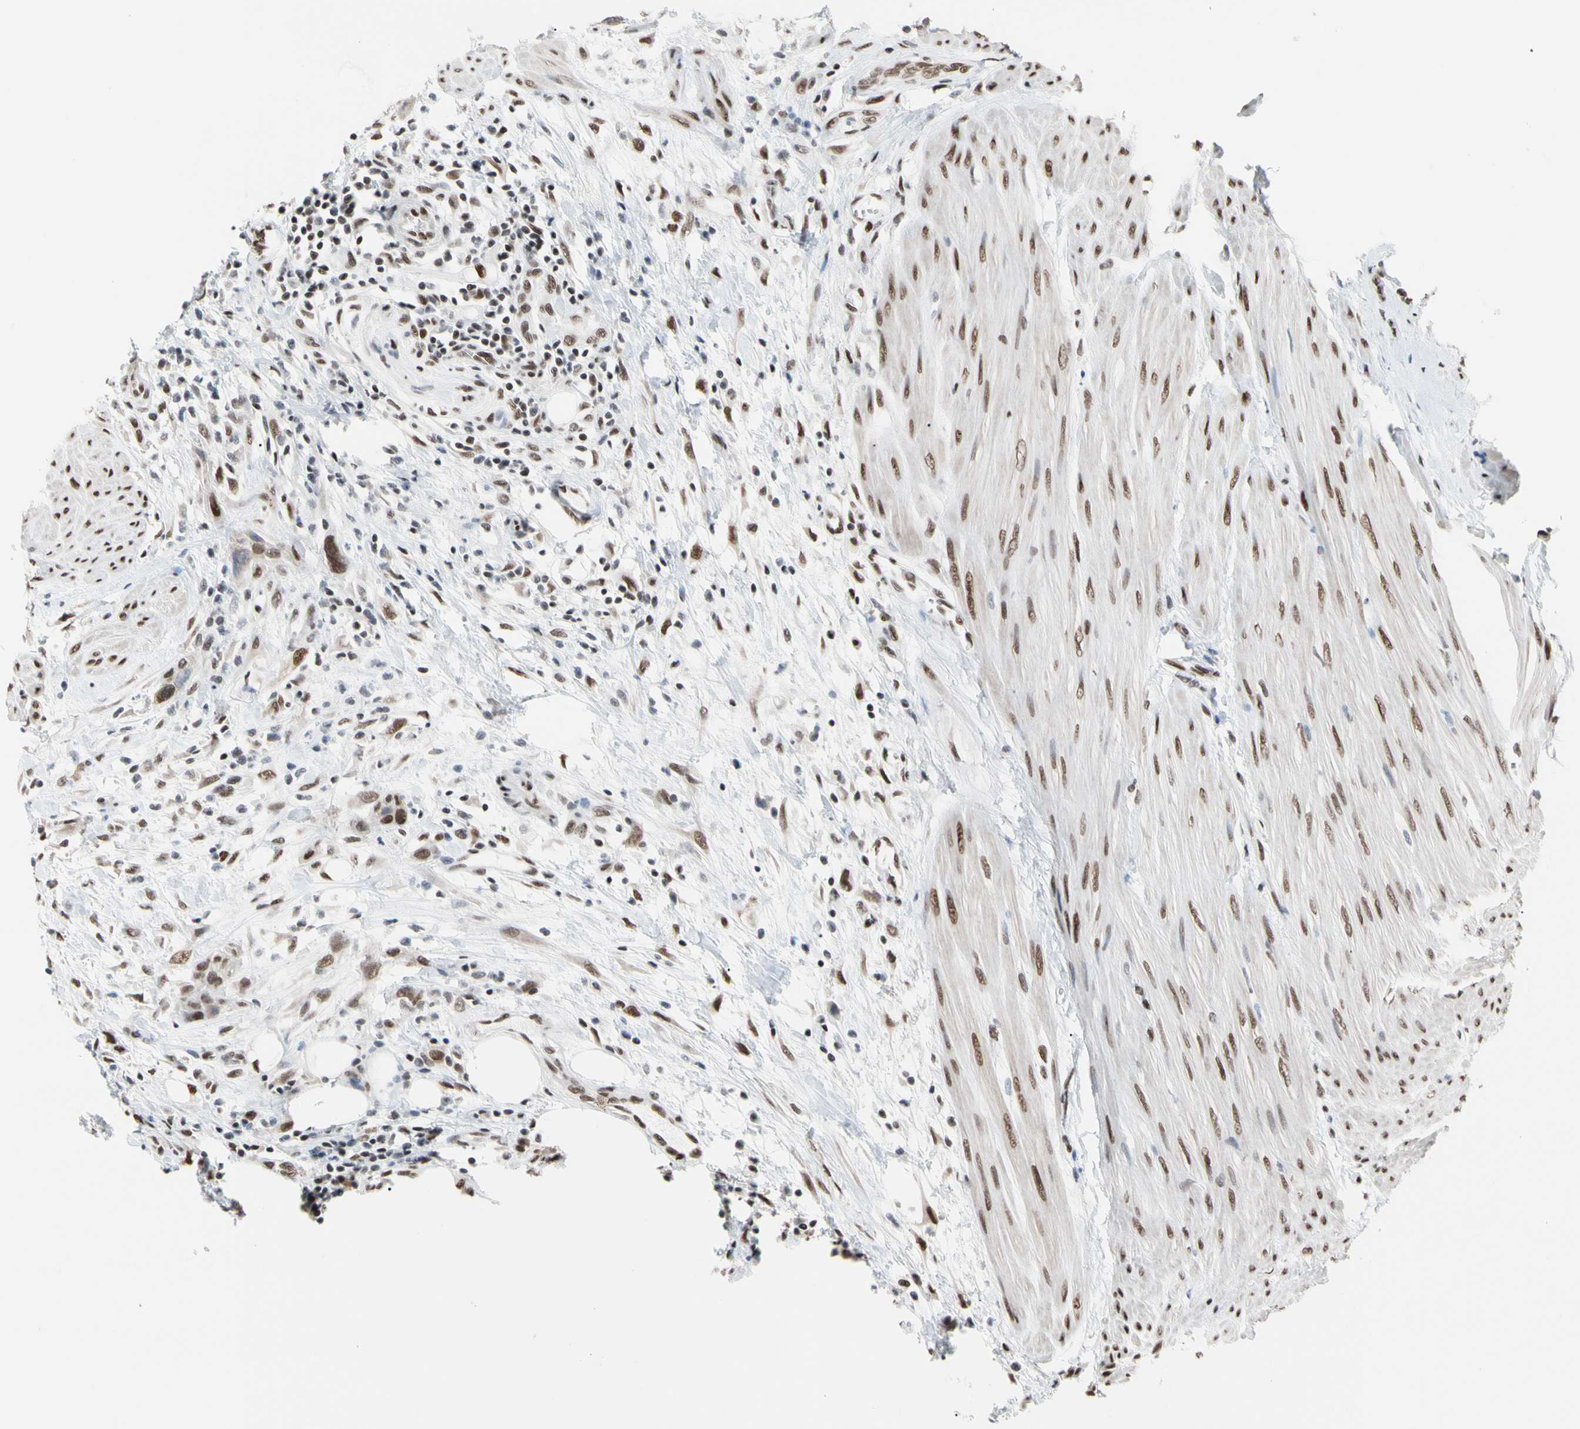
{"staining": {"intensity": "moderate", "quantity": ">75%", "location": "nuclear"}, "tissue": "urothelial cancer", "cell_type": "Tumor cells", "image_type": "cancer", "snomed": [{"axis": "morphology", "description": "Urothelial carcinoma, High grade"}, {"axis": "topography", "description": "Urinary bladder"}], "caption": "This image displays IHC staining of human urothelial cancer, with medium moderate nuclear staining in approximately >75% of tumor cells.", "gene": "FAM98B", "patient": {"sex": "male", "age": 35}}